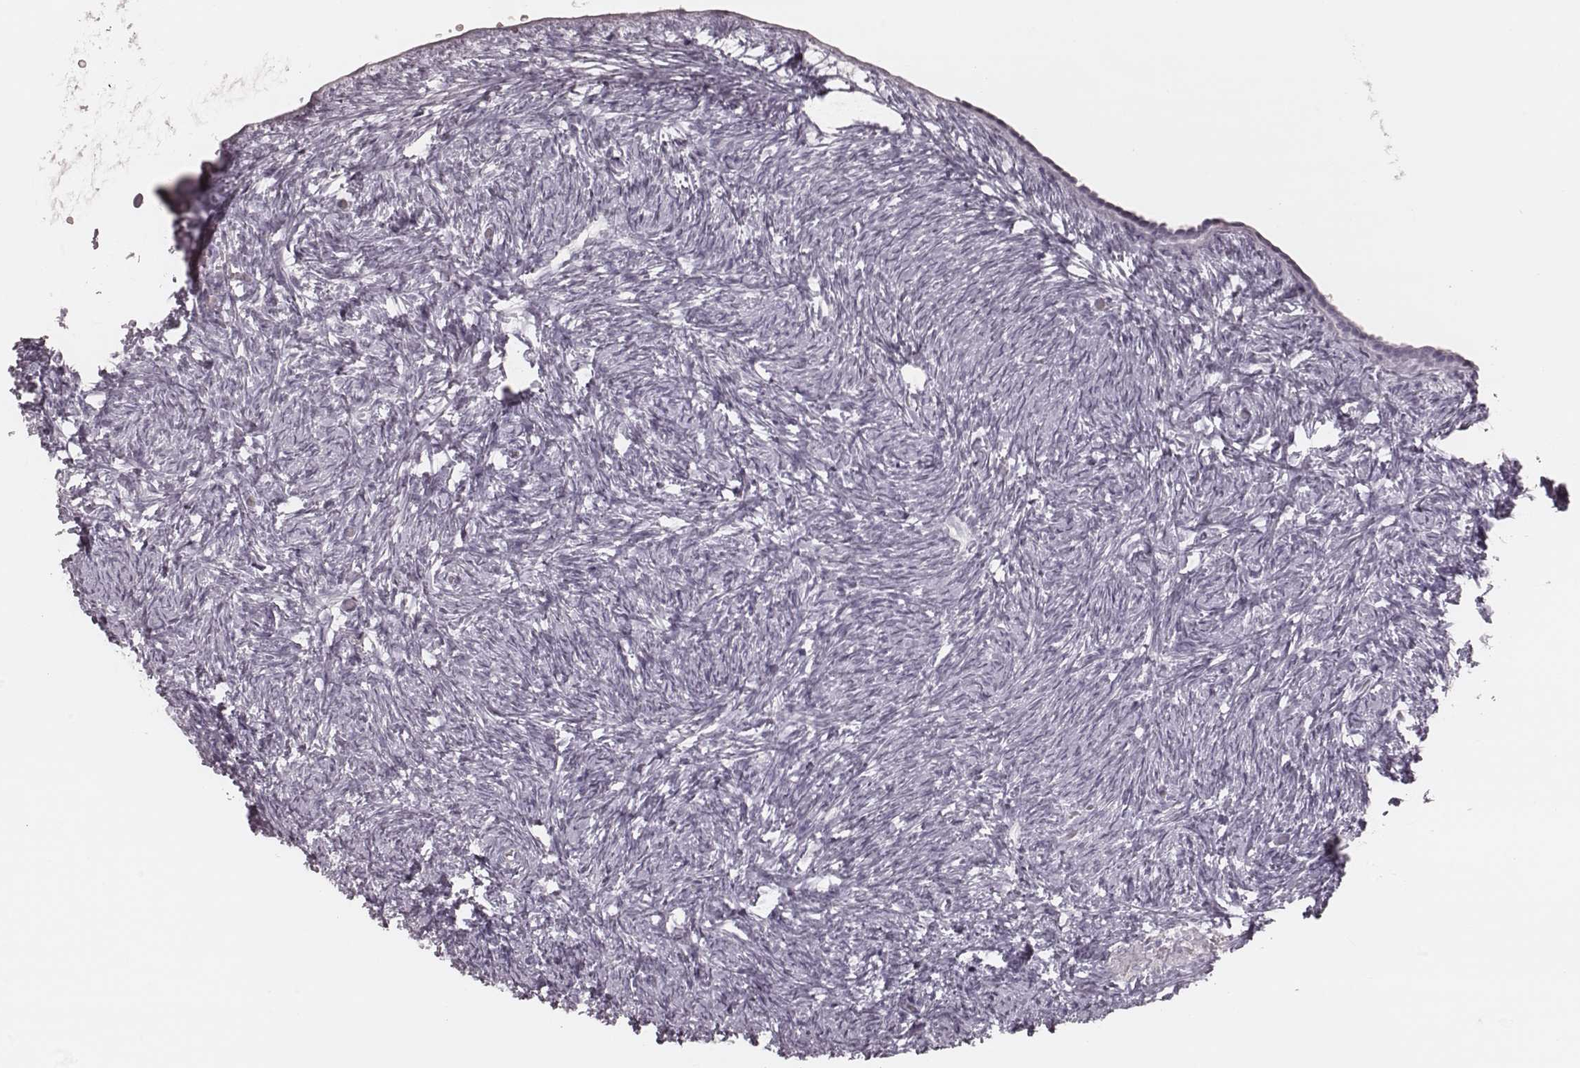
{"staining": {"intensity": "negative", "quantity": "none", "location": "none"}, "tissue": "ovary", "cell_type": "Ovarian stroma cells", "image_type": "normal", "snomed": [{"axis": "morphology", "description": "Normal tissue, NOS"}, {"axis": "topography", "description": "Ovary"}], "caption": "Ovarian stroma cells show no significant positivity in unremarkable ovary. The staining is performed using DAB (3,3'-diaminobenzidine) brown chromogen with nuclei counter-stained in using hematoxylin.", "gene": "KRT74", "patient": {"sex": "female", "age": 39}}